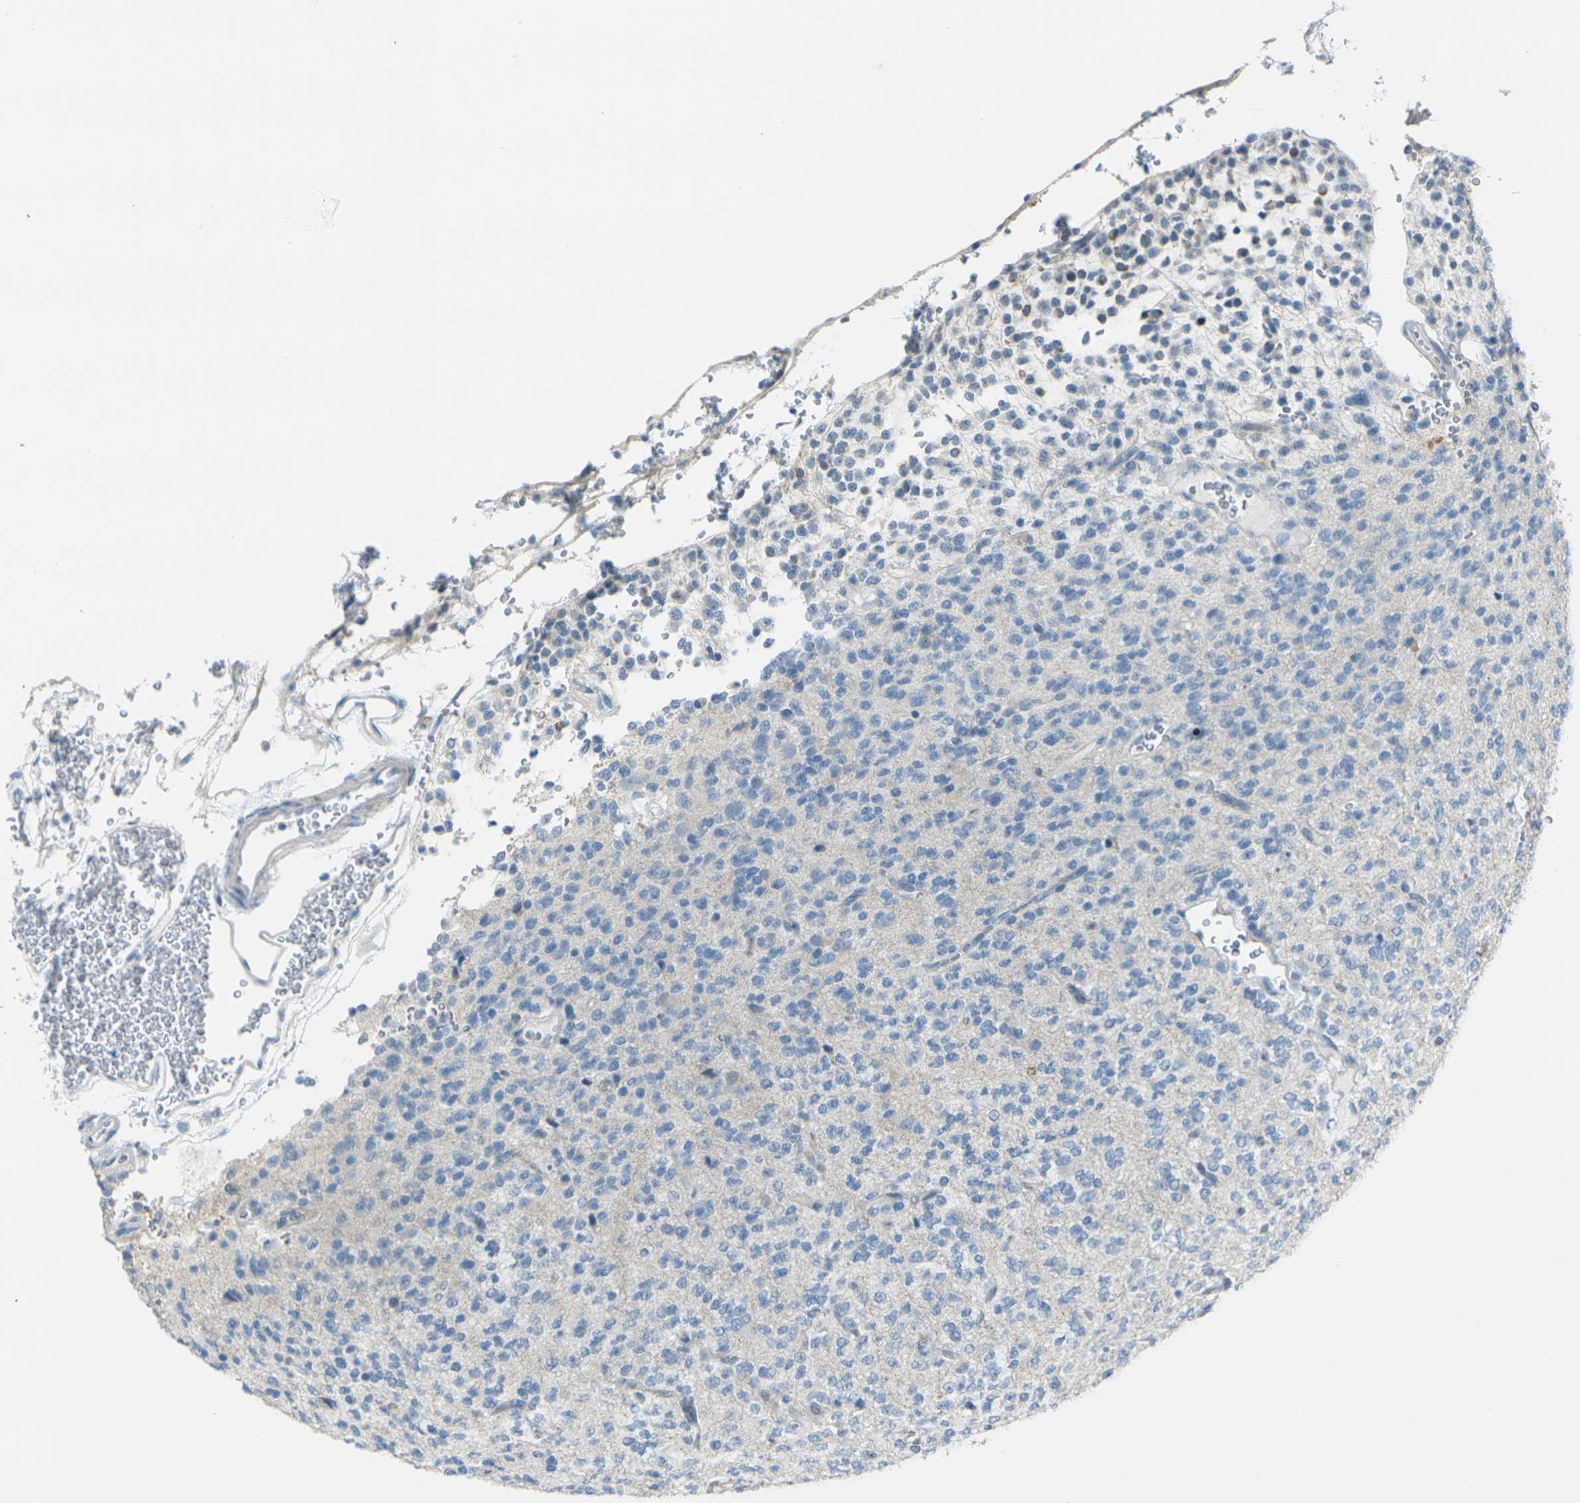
{"staining": {"intensity": "negative", "quantity": "none", "location": "none"}, "tissue": "glioma", "cell_type": "Tumor cells", "image_type": "cancer", "snomed": [{"axis": "morphology", "description": "Glioma, malignant, Low grade"}, {"axis": "topography", "description": "Brain"}], "caption": "A high-resolution image shows immunohistochemistry staining of malignant low-grade glioma, which displays no significant staining in tumor cells.", "gene": "ANKRD46", "patient": {"sex": "male", "age": 38}}